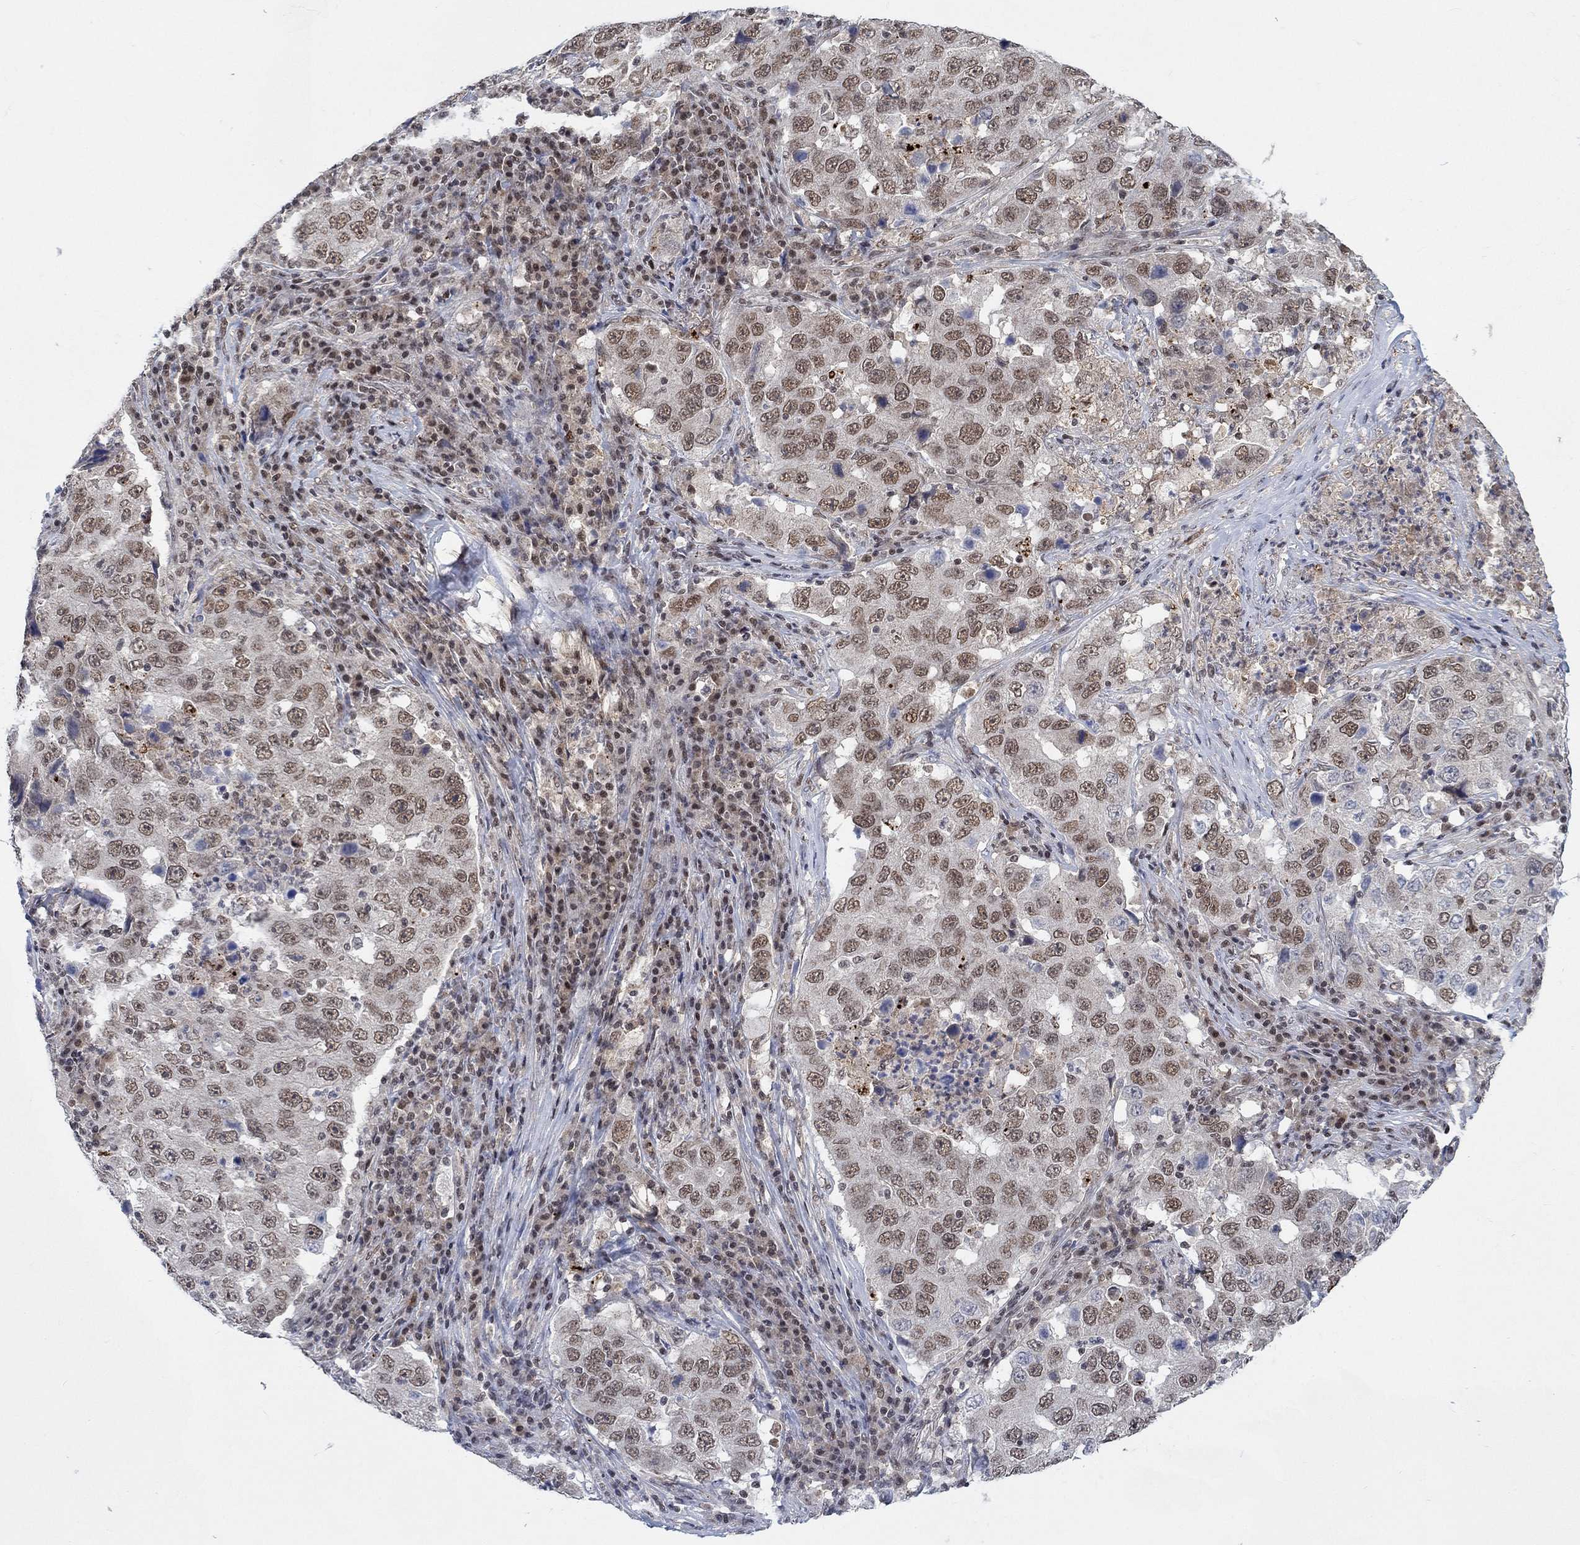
{"staining": {"intensity": "moderate", "quantity": ">75%", "location": "nuclear"}, "tissue": "lung cancer", "cell_type": "Tumor cells", "image_type": "cancer", "snomed": [{"axis": "morphology", "description": "Adenocarcinoma, NOS"}, {"axis": "topography", "description": "Lung"}], "caption": "A medium amount of moderate nuclear positivity is identified in about >75% of tumor cells in lung adenocarcinoma tissue.", "gene": "THAP8", "patient": {"sex": "male", "age": 73}}